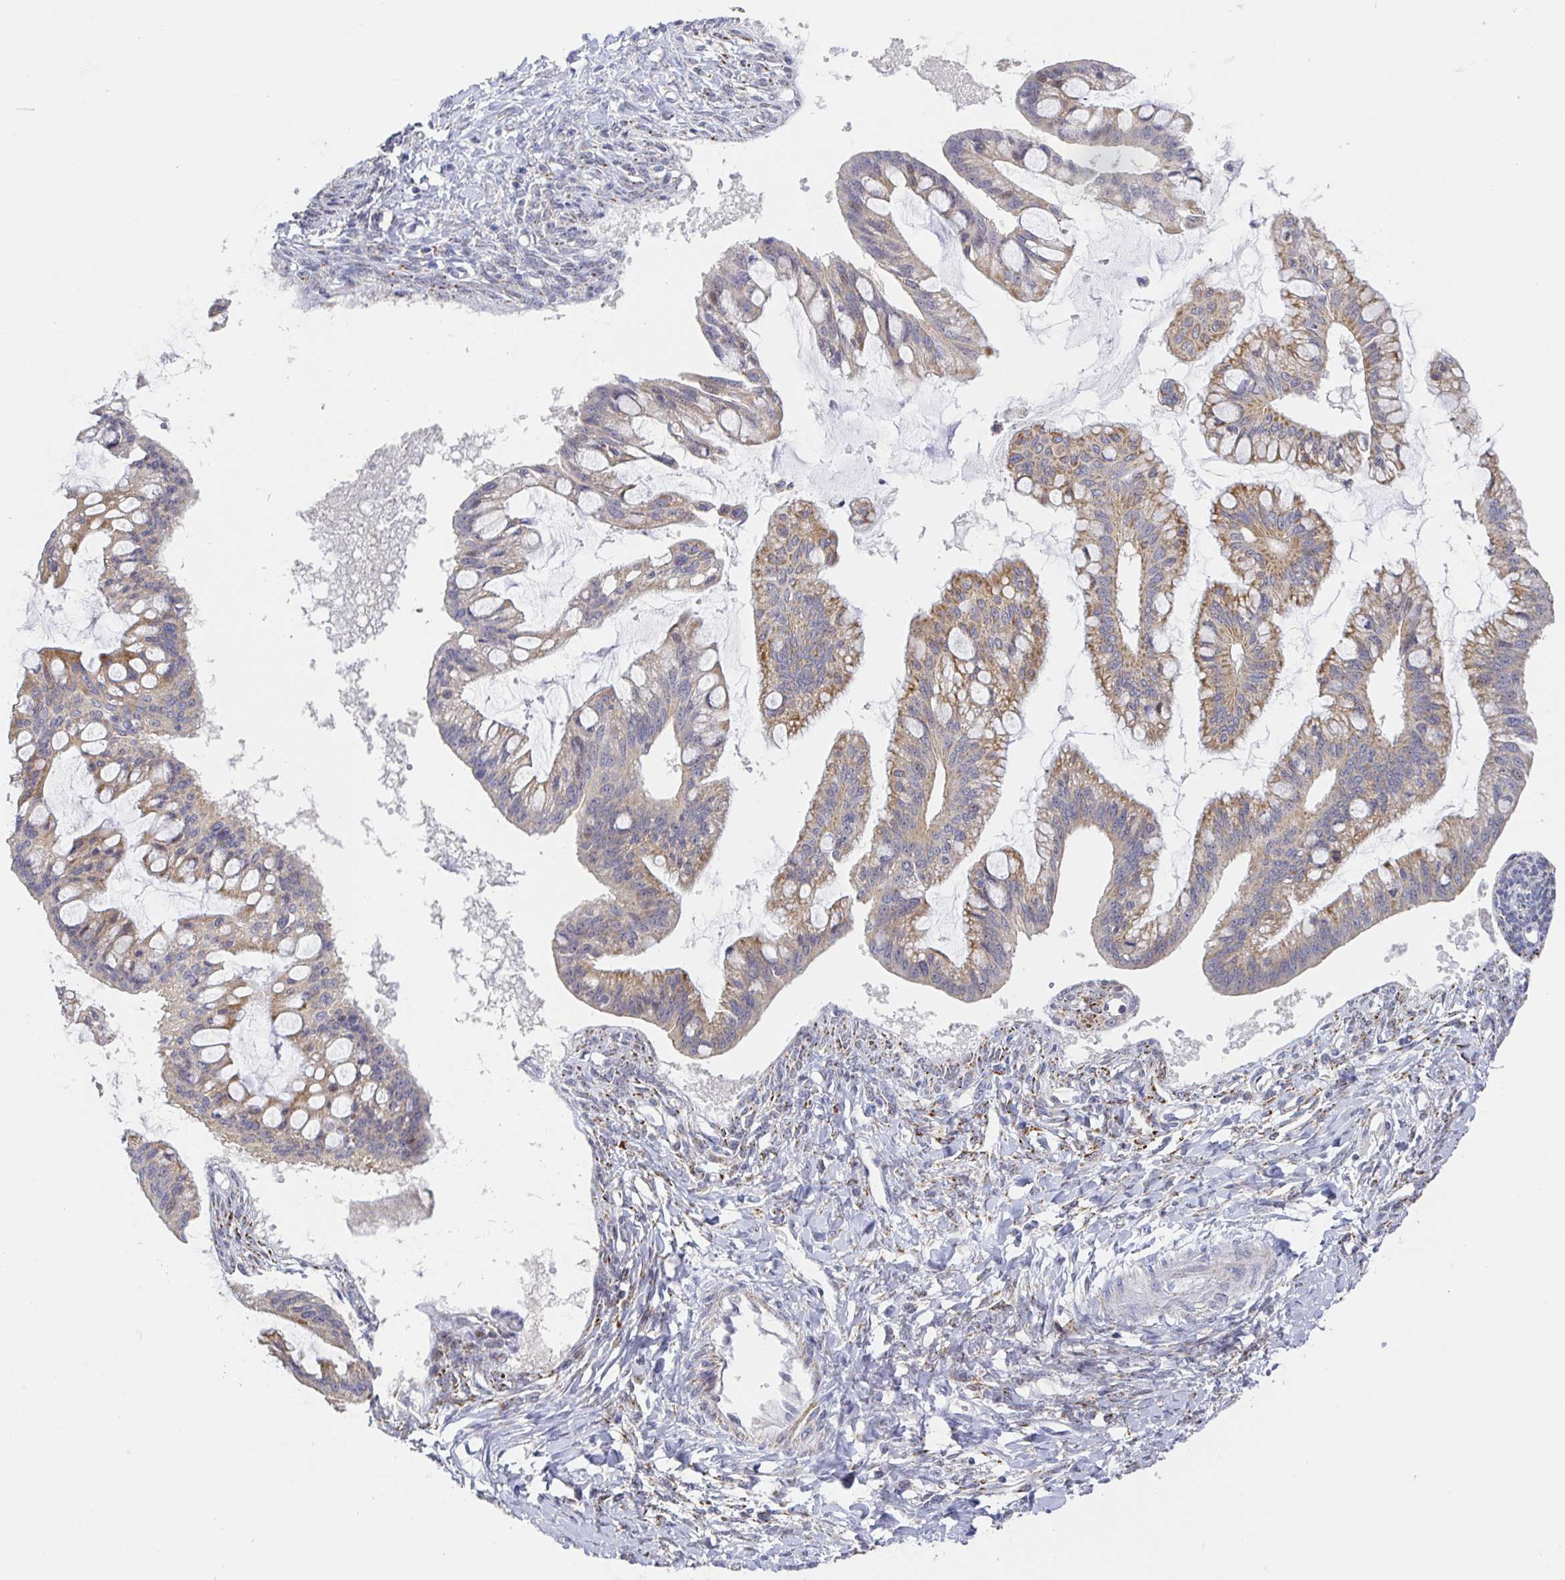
{"staining": {"intensity": "weak", "quantity": "25%-75%", "location": "cytoplasmic/membranous"}, "tissue": "ovarian cancer", "cell_type": "Tumor cells", "image_type": "cancer", "snomed": [{"axis": "morphology", "description": "Cystadenocarcinoma, mucinous, NOS"}, {"axis": "topography", "description": "Ovary"}], "caption": "Weak cytoplasmic/membranous expression is identified in approximately 25%-75% of tumor cells in ovarian mucinous cystadenocarcinoma.", "gene": "CIT", "patient": {"sex": "female", "age": 73}}